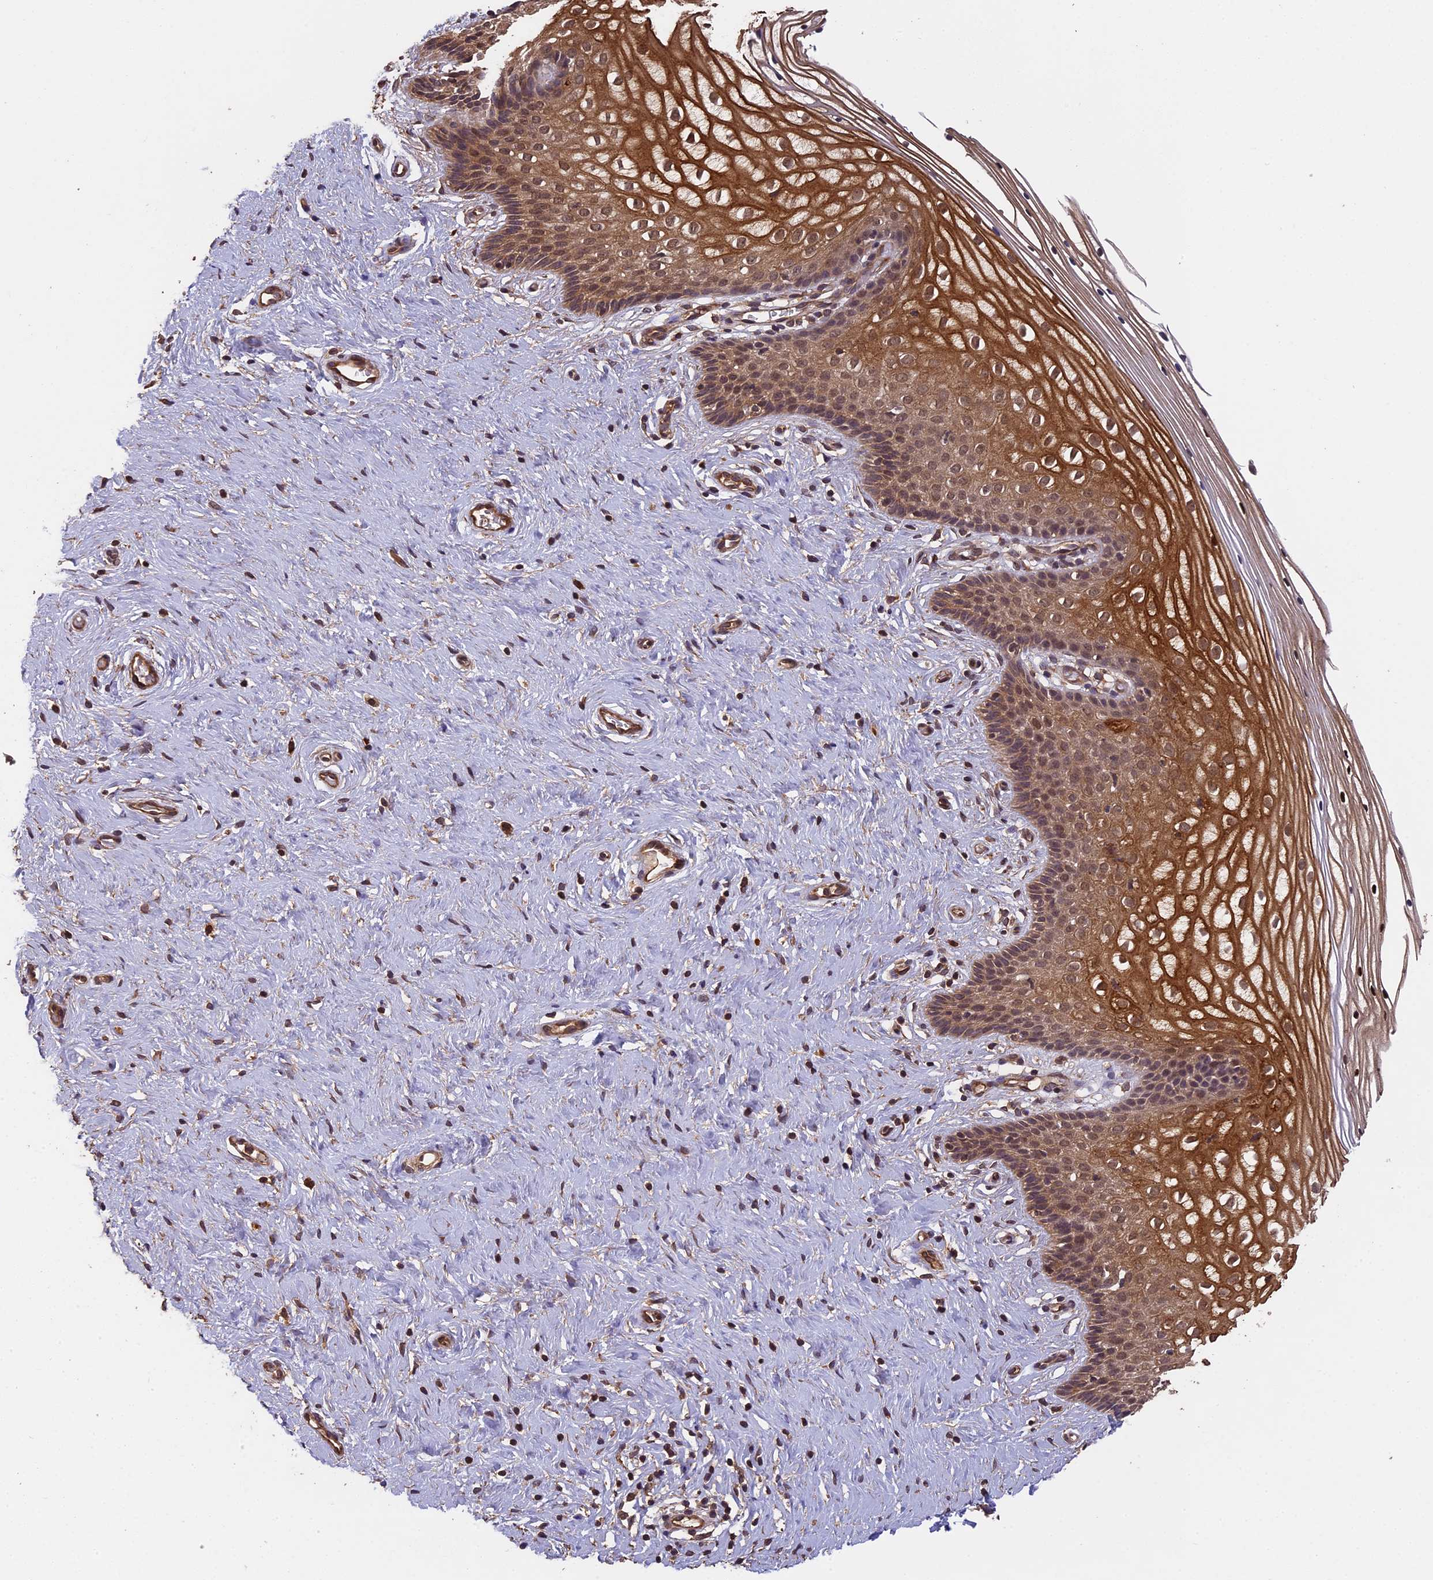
{"staining": {"intensity": "moderate", "quantity": ">75%", "location": "cytoplasmic/membranous"}, "tissue": "cervix", "cell_type": "Glandular cells", "image_type": "normal", "snomed": [{"axis": "morphology", "description": "Normal tissue, NOS"}, {"axis": "topography", "description": "Cervix"}], "caption": "Approximately >75% of glandular cells in benign human cervix exhibit moderate cytoplasmic/membranous protein positivity as visualized by brown immunohistochemical staining.", "gene": "CHD9", "patient": {"sex": "female", "age": 33}}